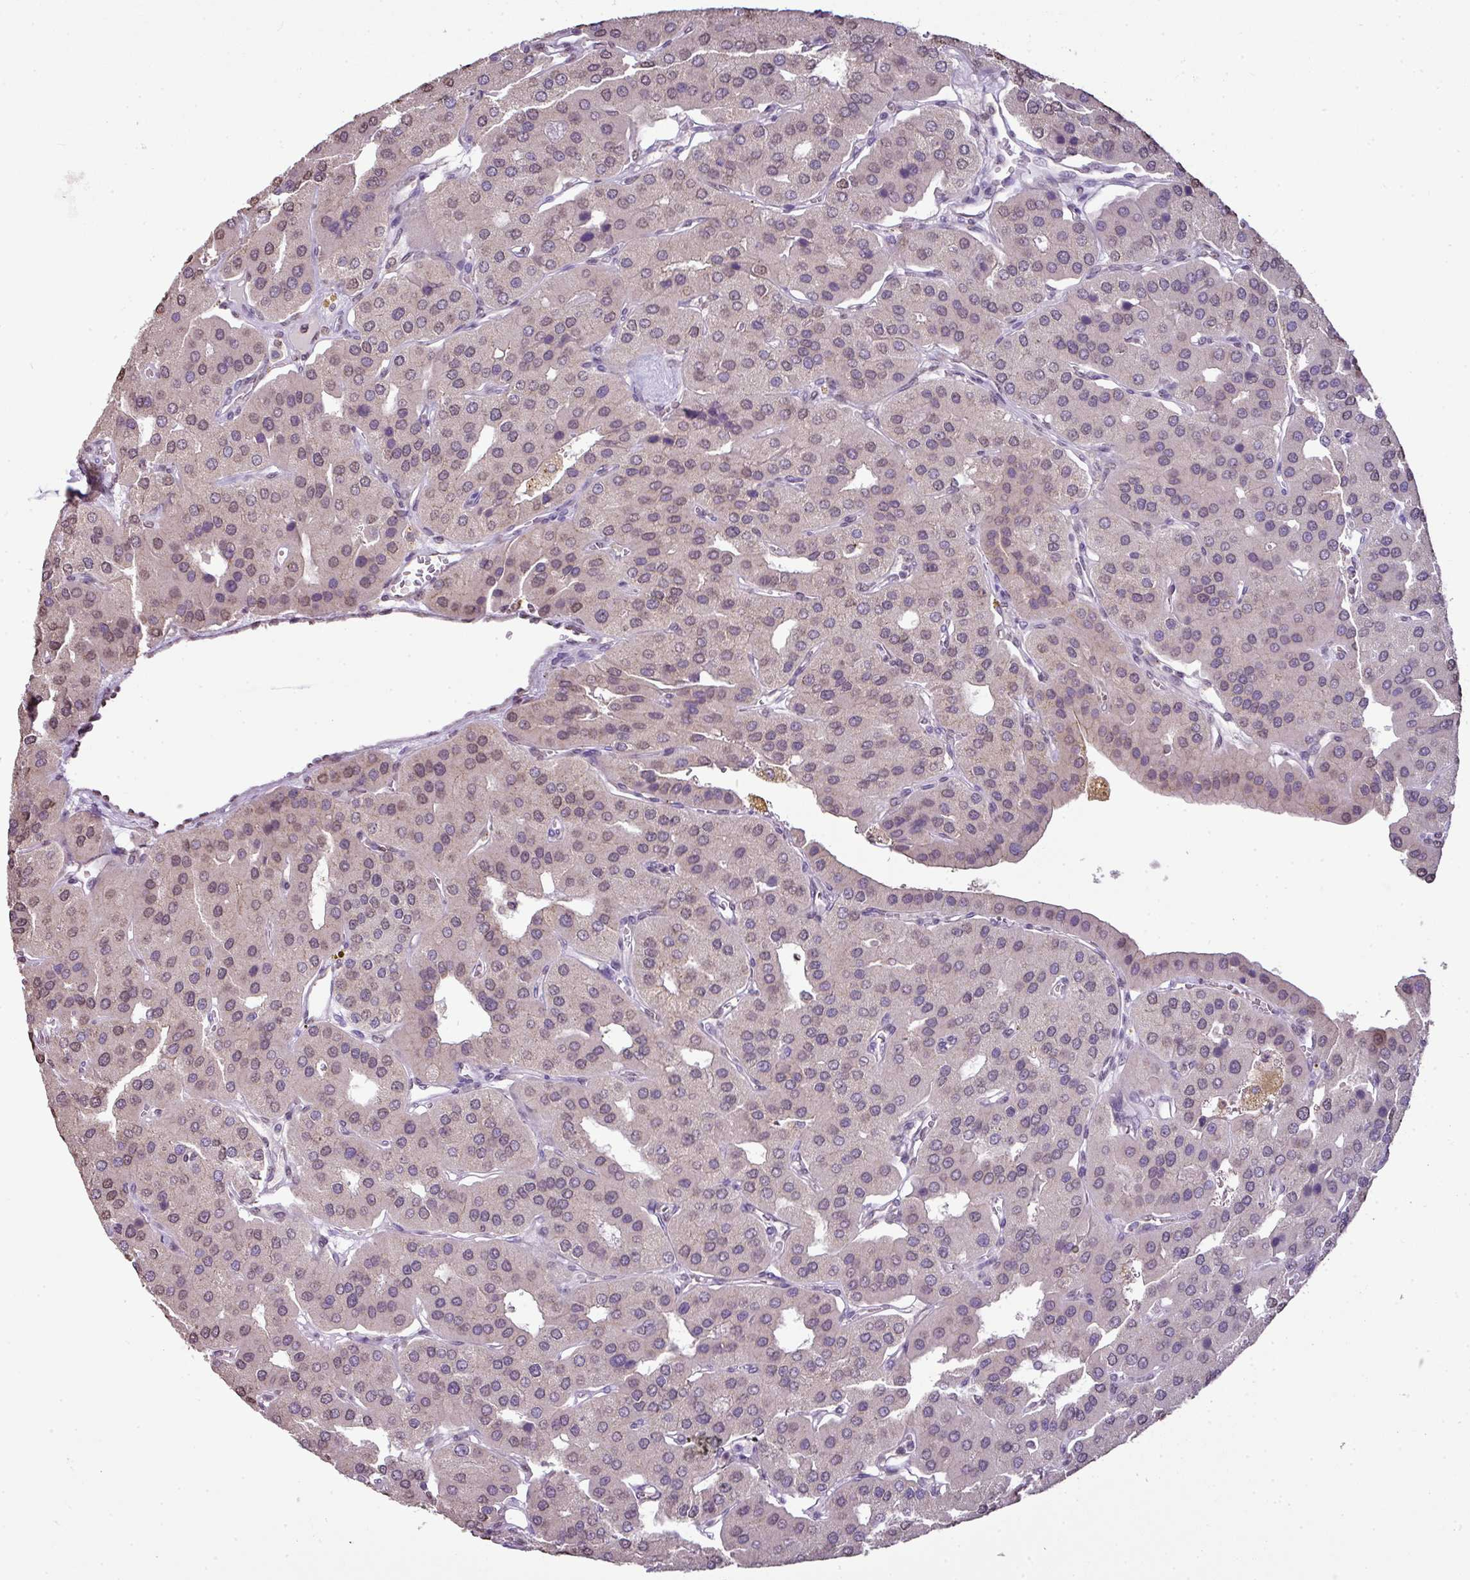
{"staining": {"intensity": "weak", "quantity": "<25%", "location": "nuclear"}, "tissue": "parathyroid gland", "cell_type": "Glandular cells", "image_type": "normal", "snomed": [{"axis": "morphology", "description": "Normal tissue, NOS"}, {"axis": "morphology", "description": "Adenoma, NOS"}, {"axis": "topography", "description": "Parathyroid gland"}], "caption": "Photomicrograph shows no protein expression in glandular cells of normal parathyroid gland. The staining is performed using DAB brown chromogen with nuclei counter-stained in using hematoxylin.", "gene": "JPH2", "patient": {"sex": "female", "age": 86}}